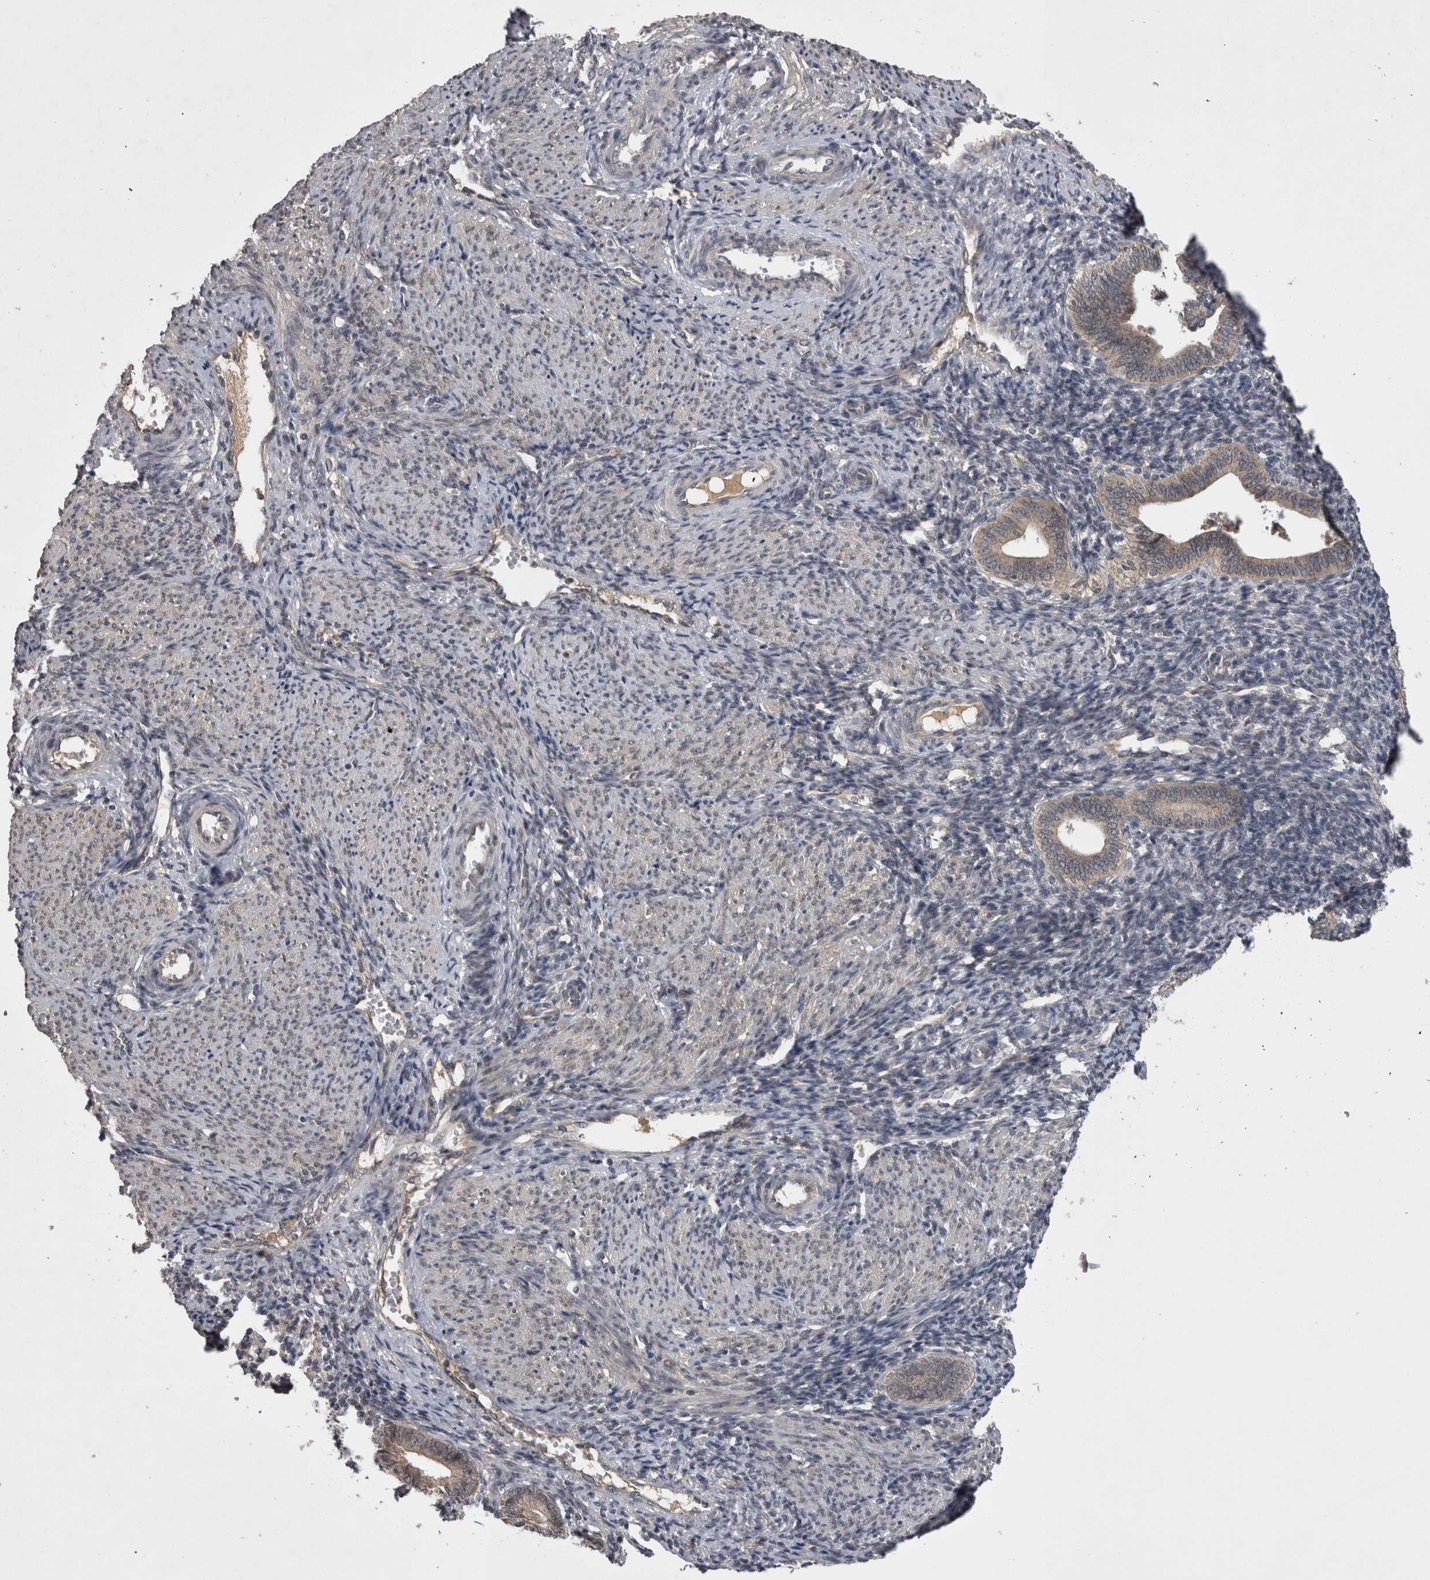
{"staining": {"intensity": "weak", "quantity": "<25%", "location": "cytoplasmic/membranous"}, "tissue": "endometrium", "cell_type": "Cells in endometrial stroma", "image_type": "normal", "snomed": [{"axis": "morphology", "description": "Normal tissue, NOS"}, {"axis": "topography", "description": "Uterus"}, {"axis": "topography", "description": "Endometrium"}], "caption": "Immunohistochemistry (IHC) of benign endometrium demonstrates no expression in cells in endometrial stroma.", "gene": "ZNF114", "patient": {"sex": "female", "age": 33}}